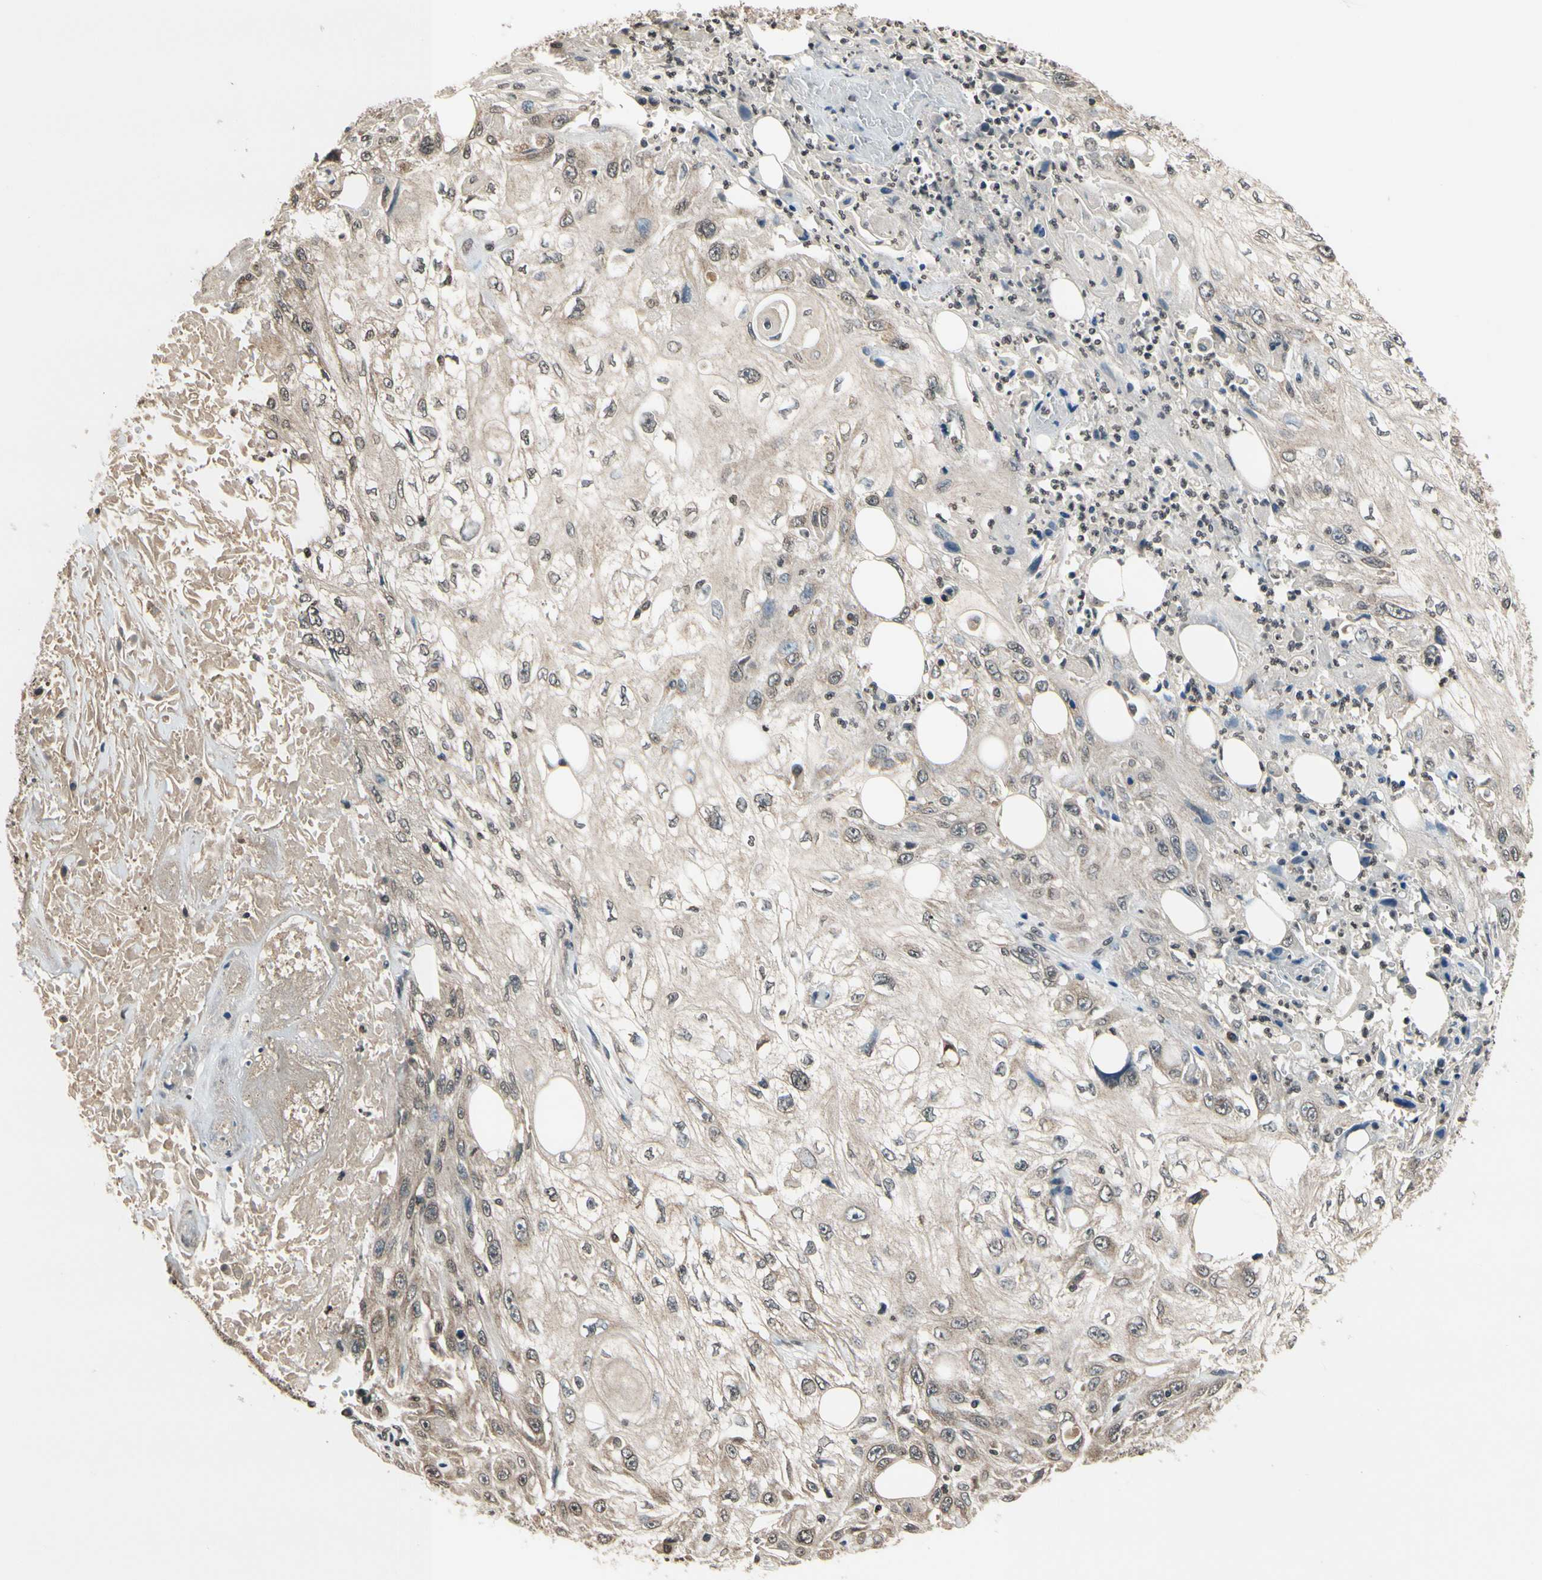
{"staining": {"intensity": "moderate", "quantity": ">75%", "location": "cytoplasmic/membranous"}, "tissue": "skin cancer", "cell_type": "Tumor cells", "image_type": "cancer", "snomed": [{"axis": "morphology", "description": "Squamous cell carcinoma, NOS"}, {"axis": "topography", "description": "Skin"}], "caption": "Skin cancer stained for a protein demonstrates moderate cytoplasmic/membranous positivity in tumor cells.", "gene": "GCLC", "patient": {"sex": "male", "age": 75}}